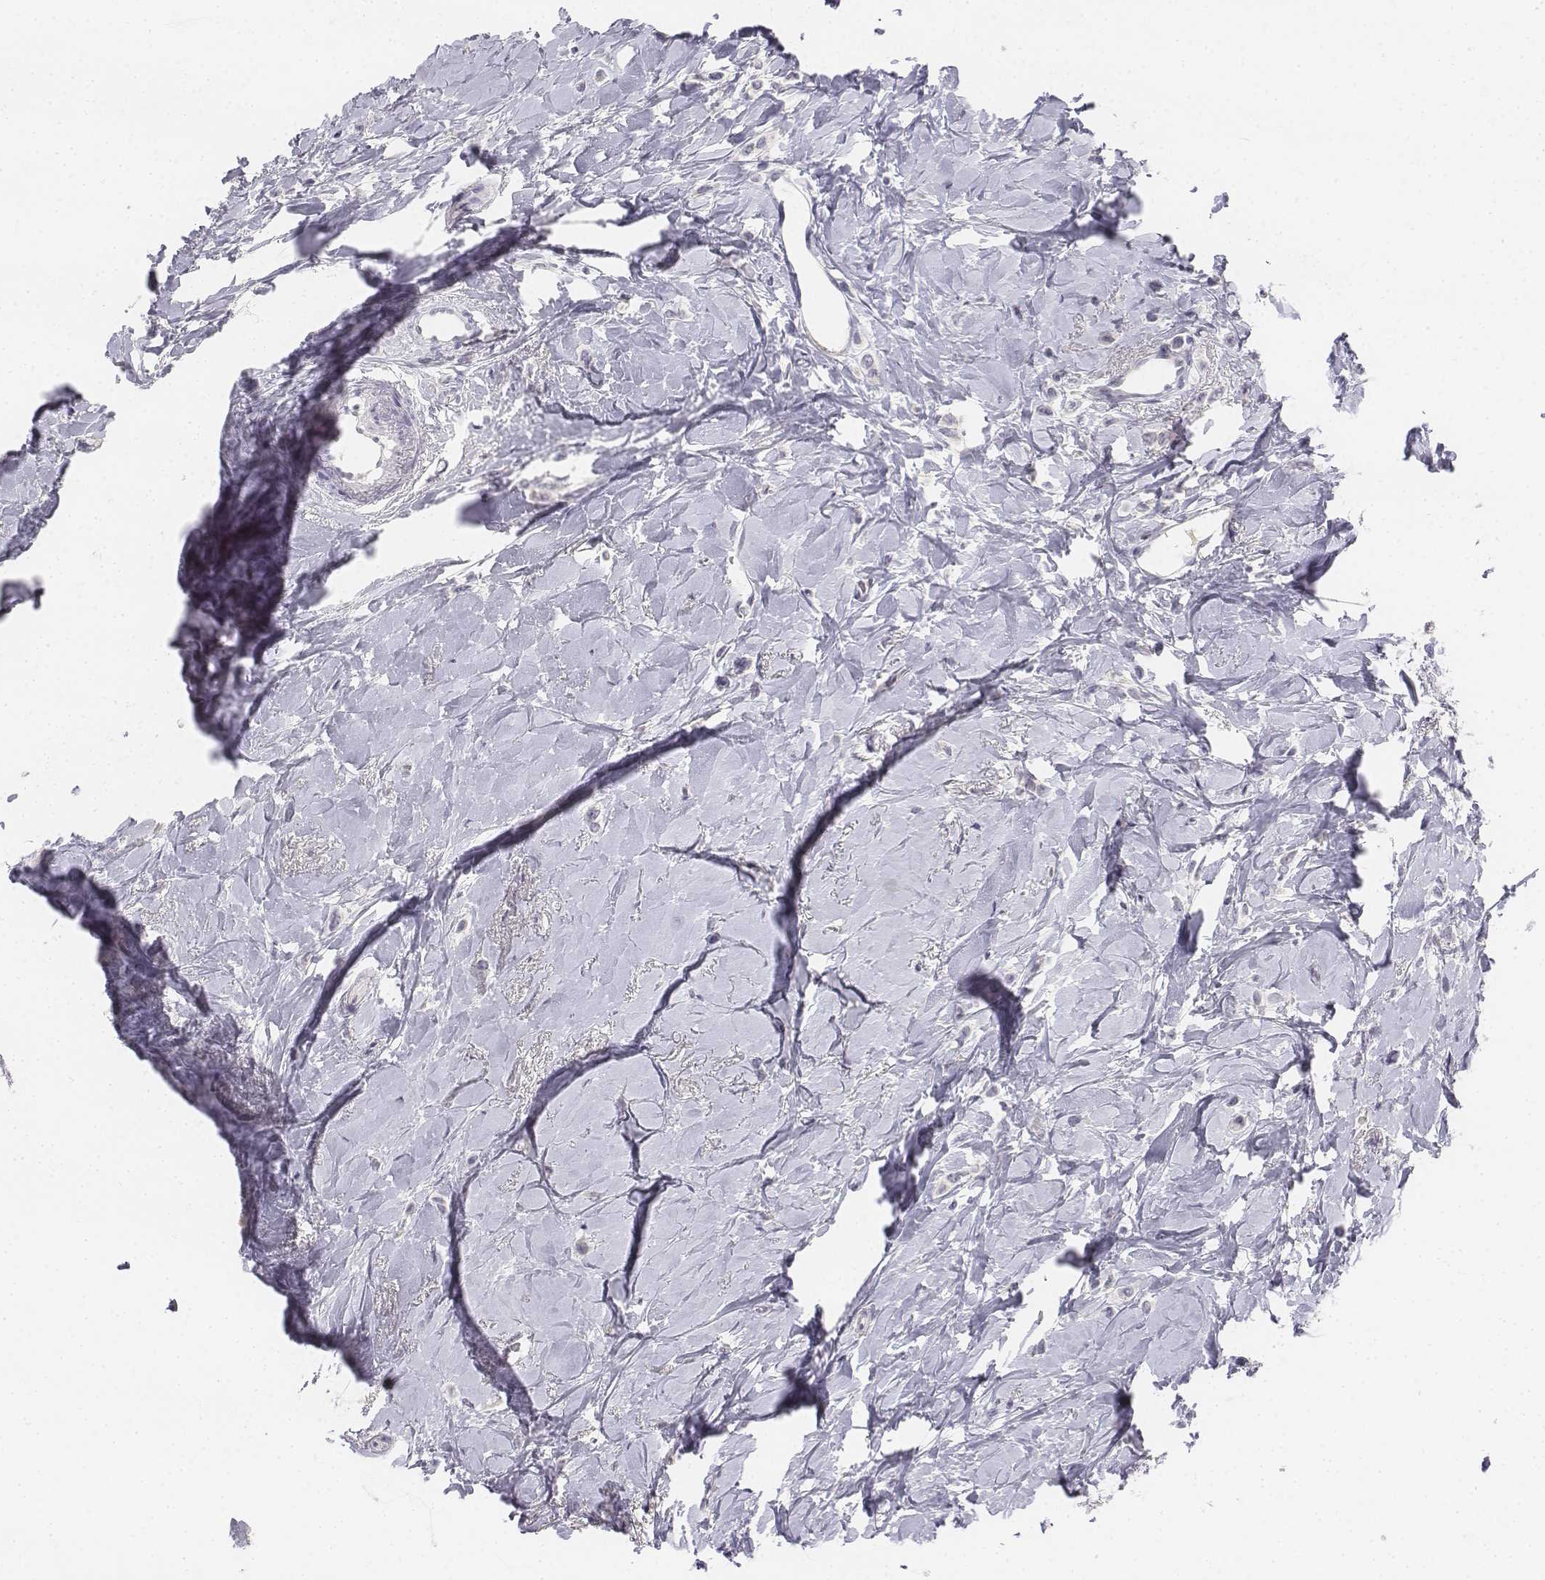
{"staining": {"intensity": "negative", "quantity": "none", "location": "none"}, "tissue": "breast cancer", "cell_type": "Tumor cells", "image_type": "cancer", "snomed": [{"axis": "morphology", "description": "Lobular carcinoma"}, {"axis": "topography", "description": "Breast"}], "caption": "A photomicrograph of lobular carcinoma (breast) stained for a protein demonstrates no brown staining in tumor cells.", "gene": "UCN2", "patient": {"sex": "female", "age": 66}}